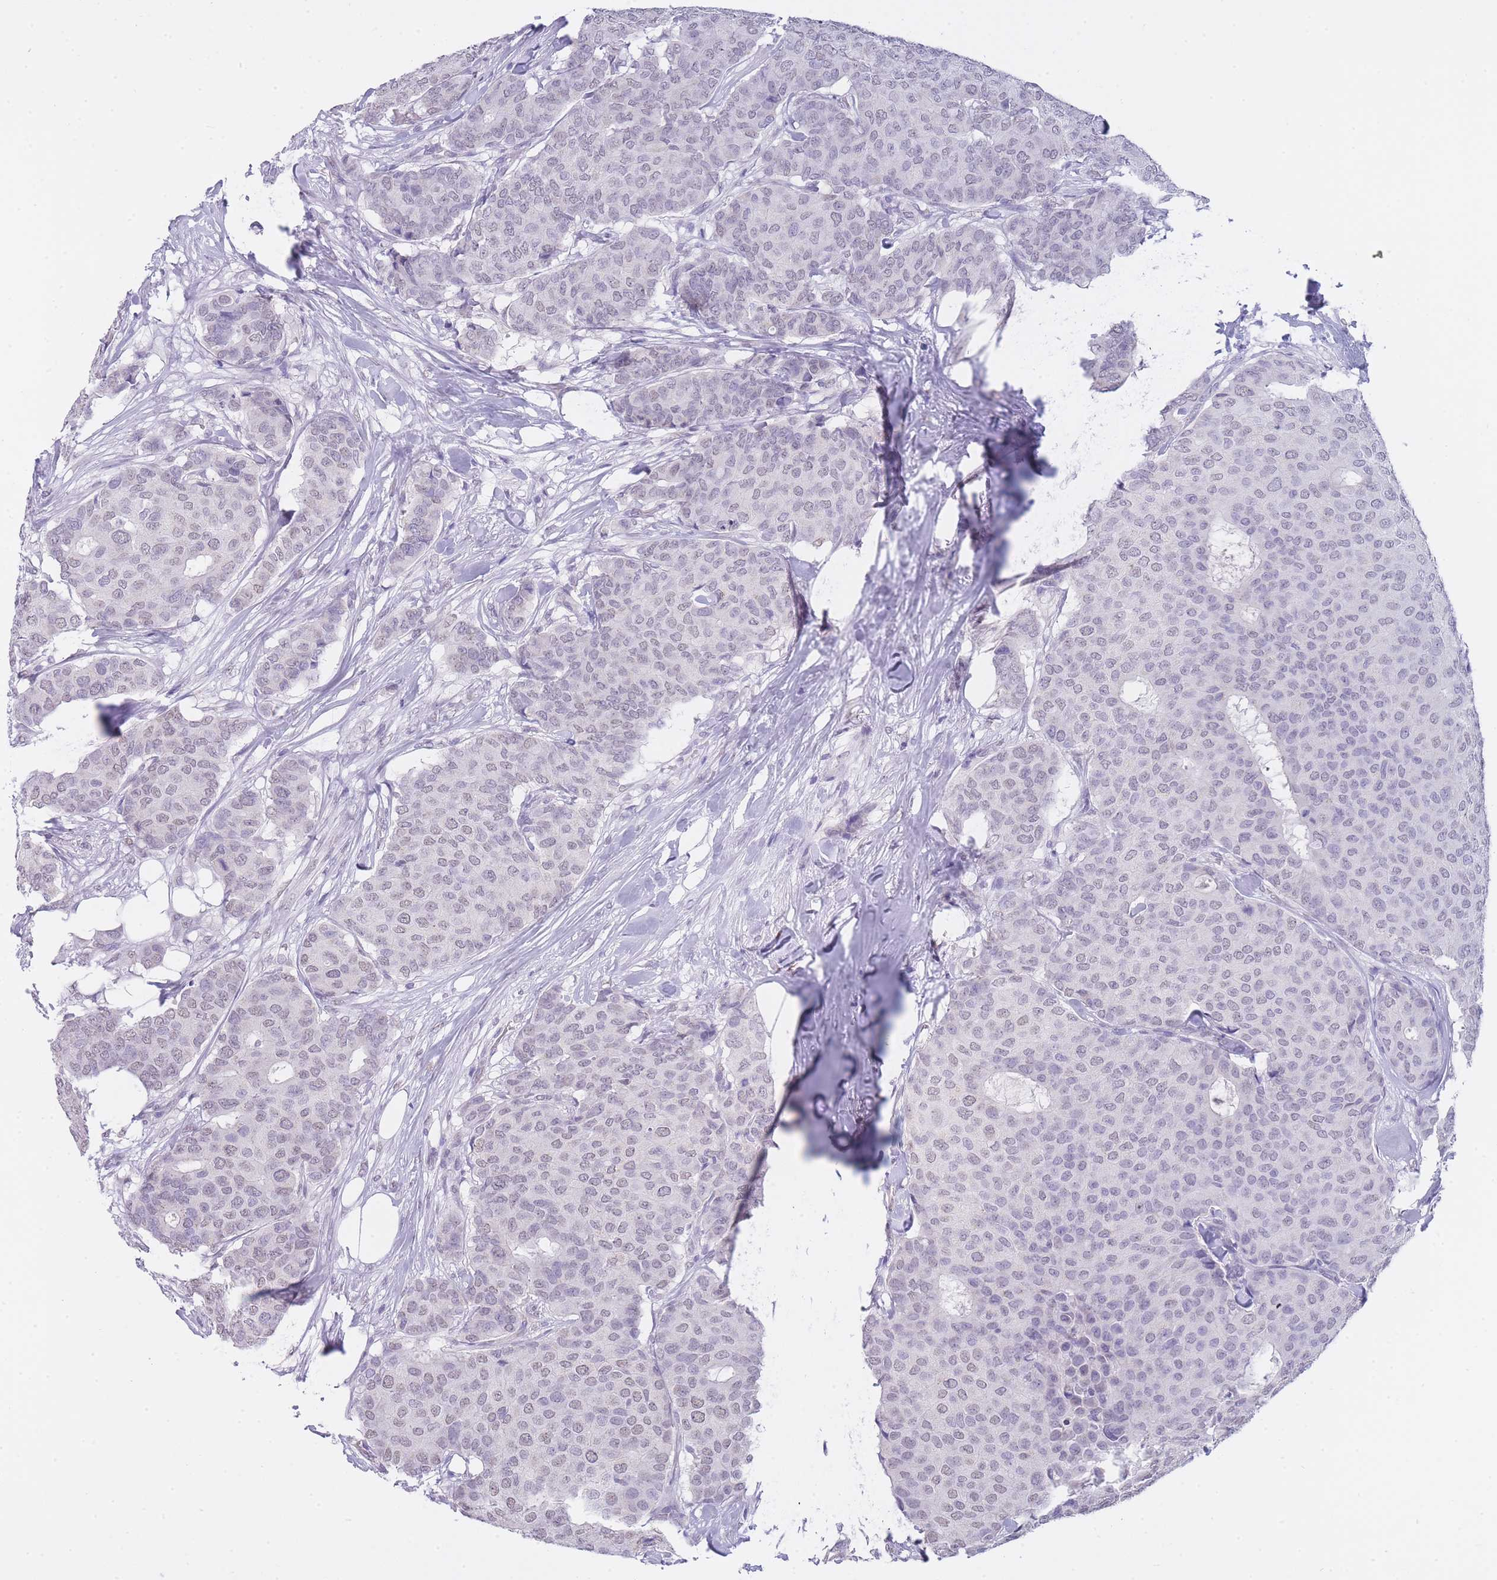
{"staining": {"intensity": "weak", "quantity": "25%-75%", "location": "nuclear"}, "tissue": "breast cancer", "cell_type": "Tumor cells", "image_type": "cancer", "snomed": [{"axis": "morphology", "description": "Duct carcinoma"}, {"axis": "topography", "description": "Breast"}], "caption": "There is low levels of weak nuclear positivity in tumor cells of breast cancer (intraductal carcinoma), as demonstrated by immunohistochemical staining (brown color).", "gene": "FRAT2", "patient": {"sex": "female", "age": 75}}